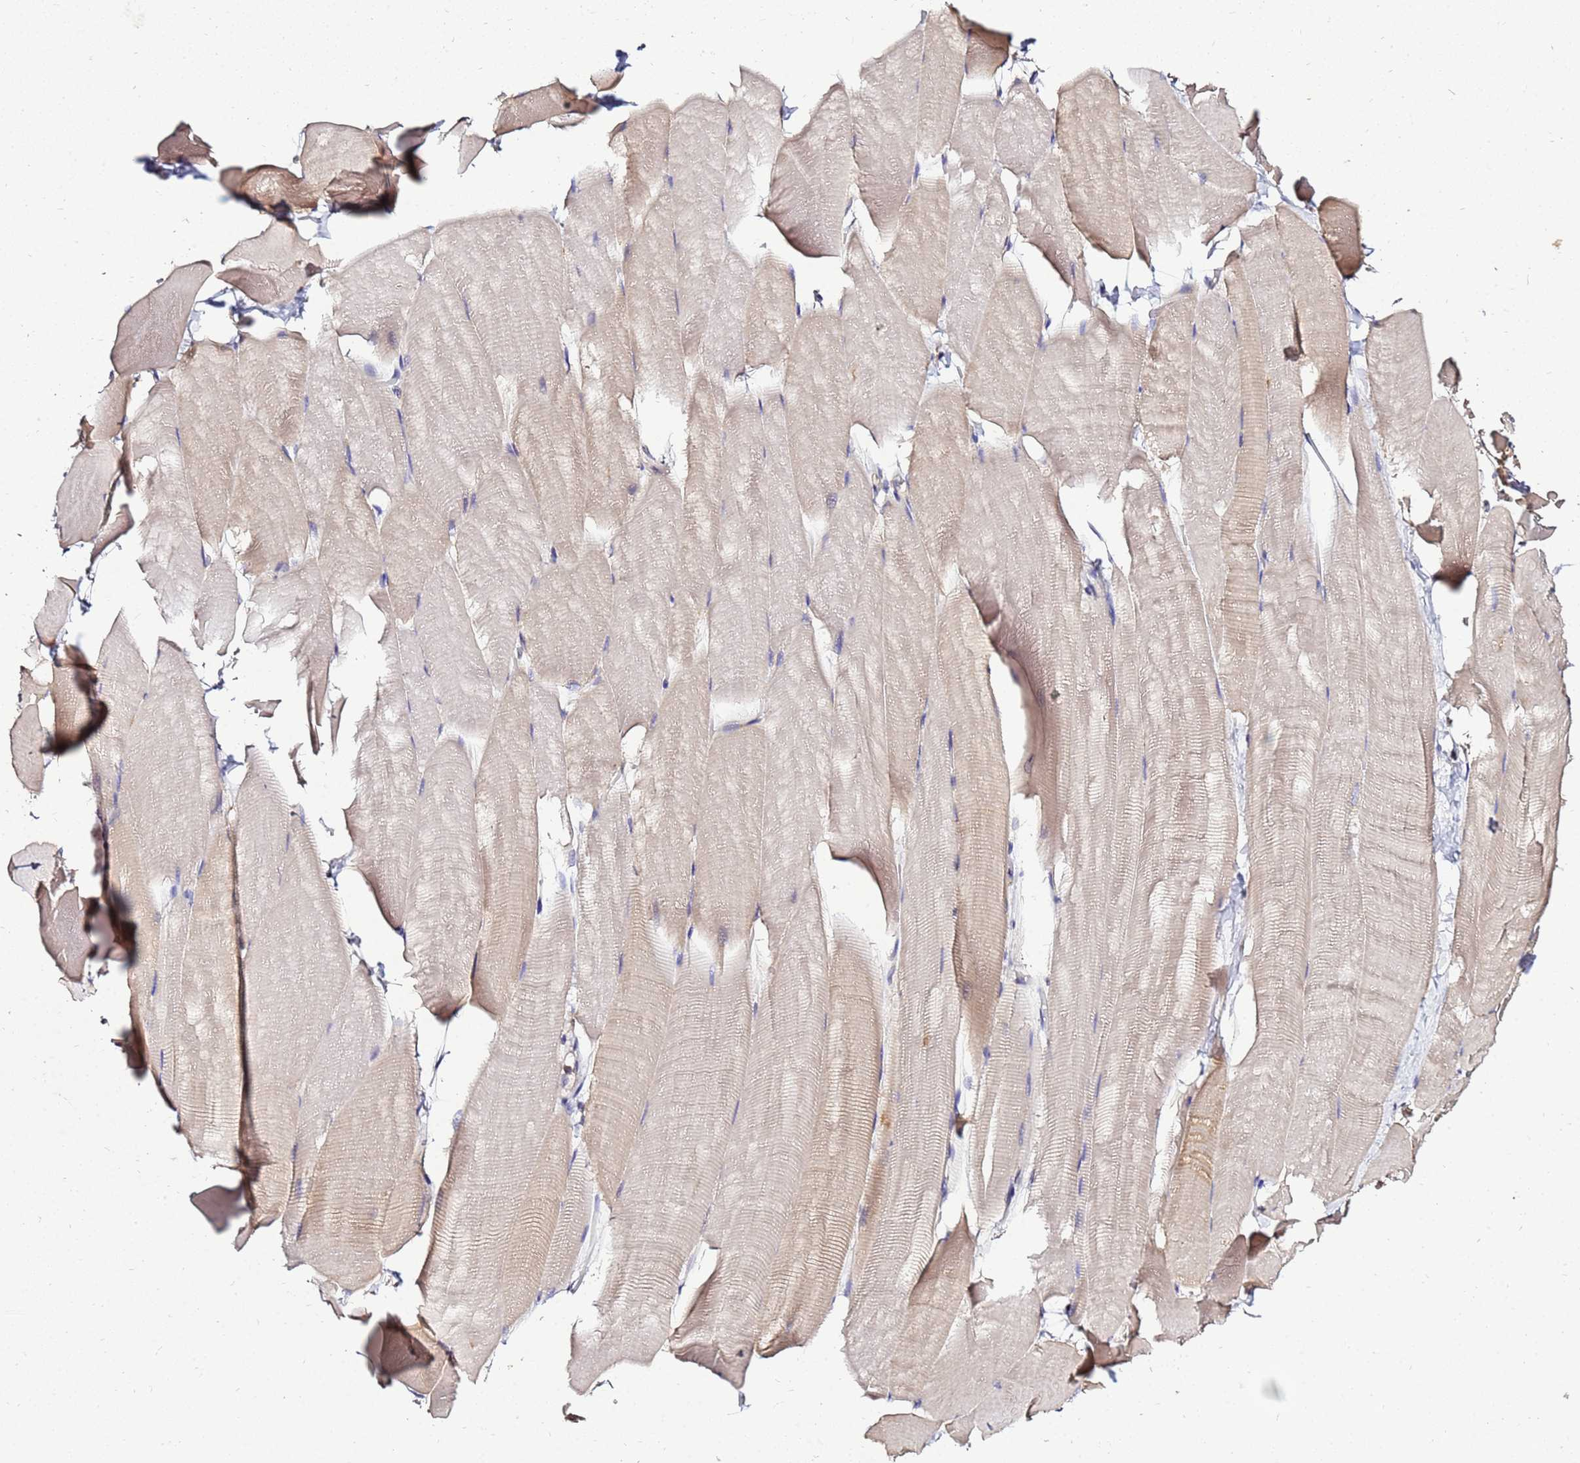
{"staining": {"intensity": "weak", "quantity": ">75%", "location": "cytoplasmic/membranous"}, "tissue": "skeletal muscle", "cell_type": "Myocytes", "image_type": "normal", "snomed": [{"axis": "morphology", "description": "Normal tissue, NOS"}, {"axis": "topography", "description": "Skeletal muscle"}], "caption": "A brown stain shows weak cytoplasmic/membranous positivity of a protein in myocytes of benign skeletal muscle. (DAB (3,3'-diaminobenzidine) IHC, brown staining for protein, blue staining for nuclei).", "gene": "ADPGK", "patient": {"sex": "male", "age": 25}}